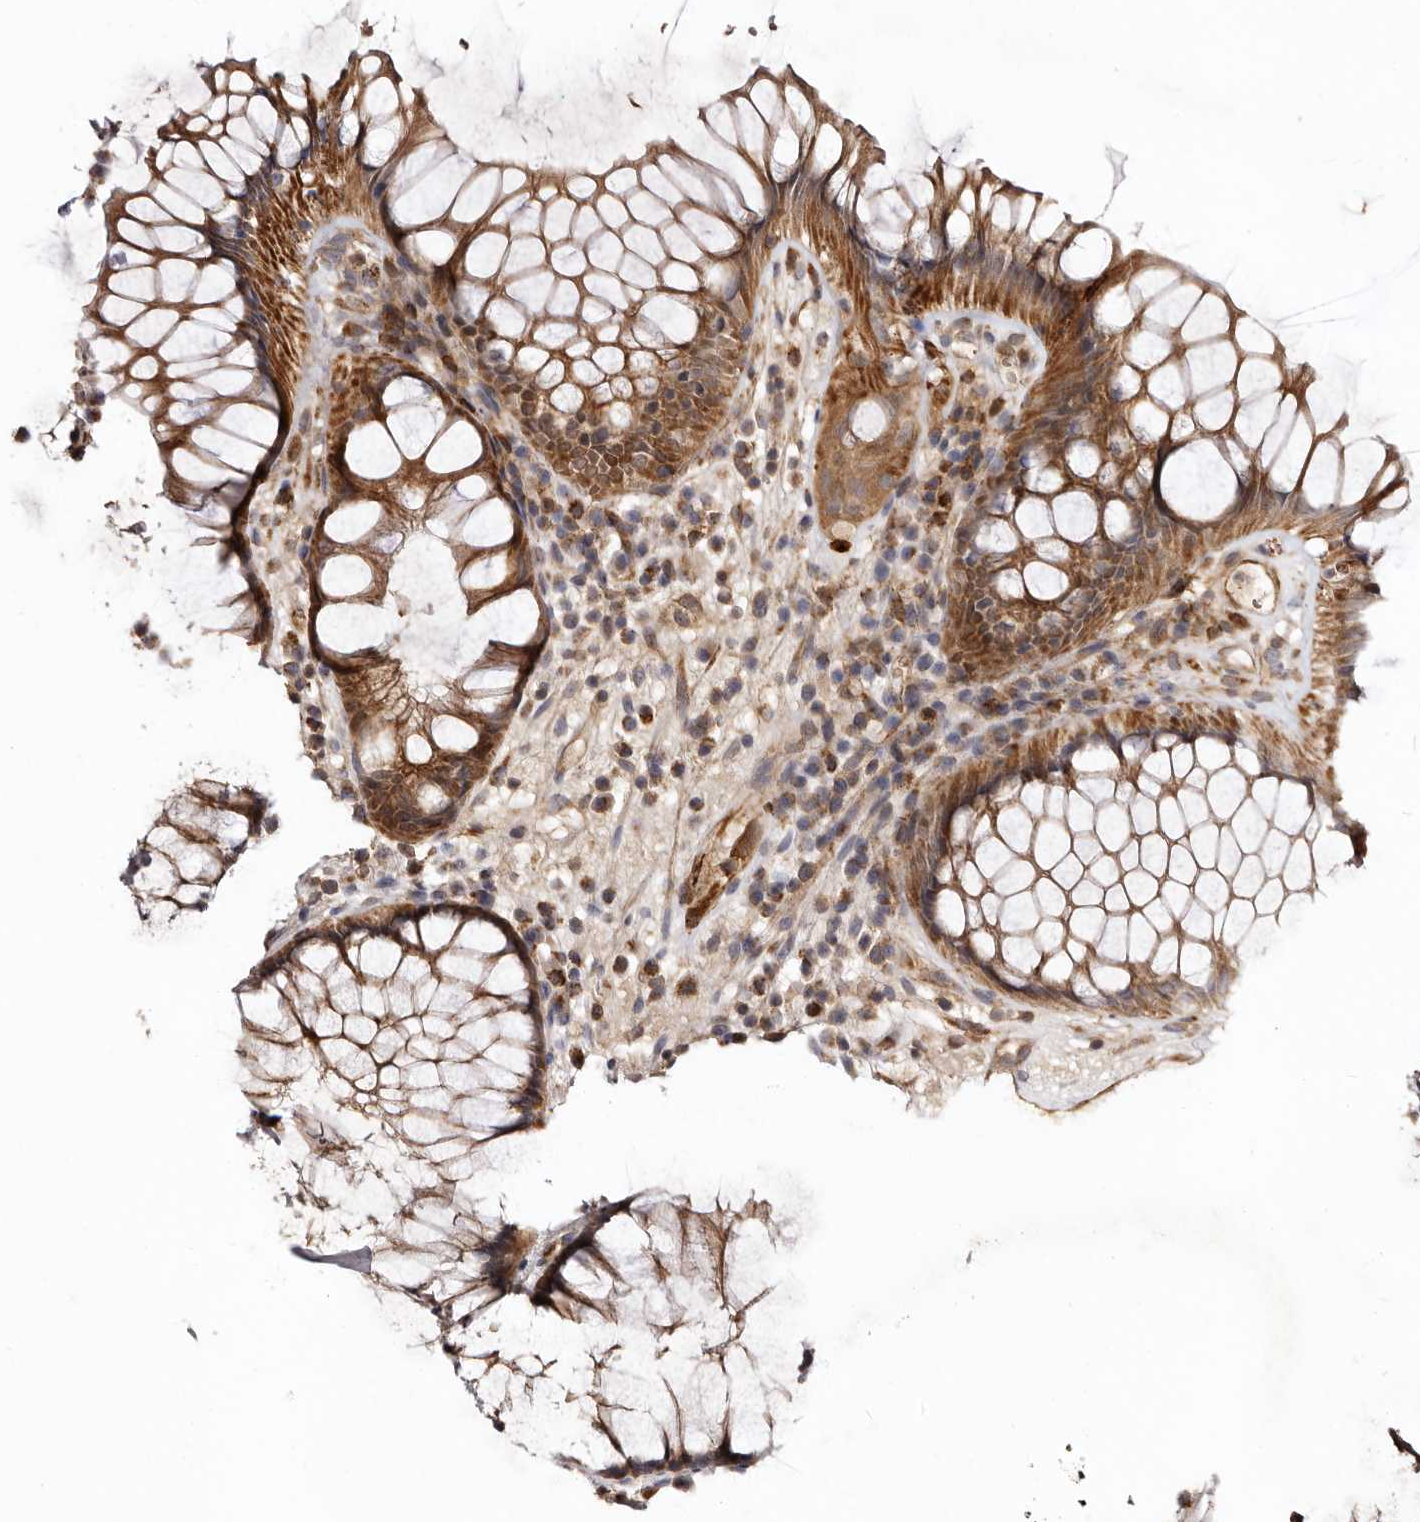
{"staining": {"intensity": "strong", "quantity": ">75%", "location": "cytoplasmic/membranous"}, "tissue": "rectum", "cell_type": "Glandular cells", "image_type": "normal", "snomed": [{"axis": "morphology", "description": "Normal tissue, NOS"}, {"axis": "topography", "description": "Rectum"}], "caption": "A brown stain highlights strong cytoplasmic/membranous staining of a protein in glandular cells of unremarkable rectum. Ihc stains the protein in brown and the nuclei are stained blue.", "gene": "BAX", "patient": {"sex": "male", "age": 51}}